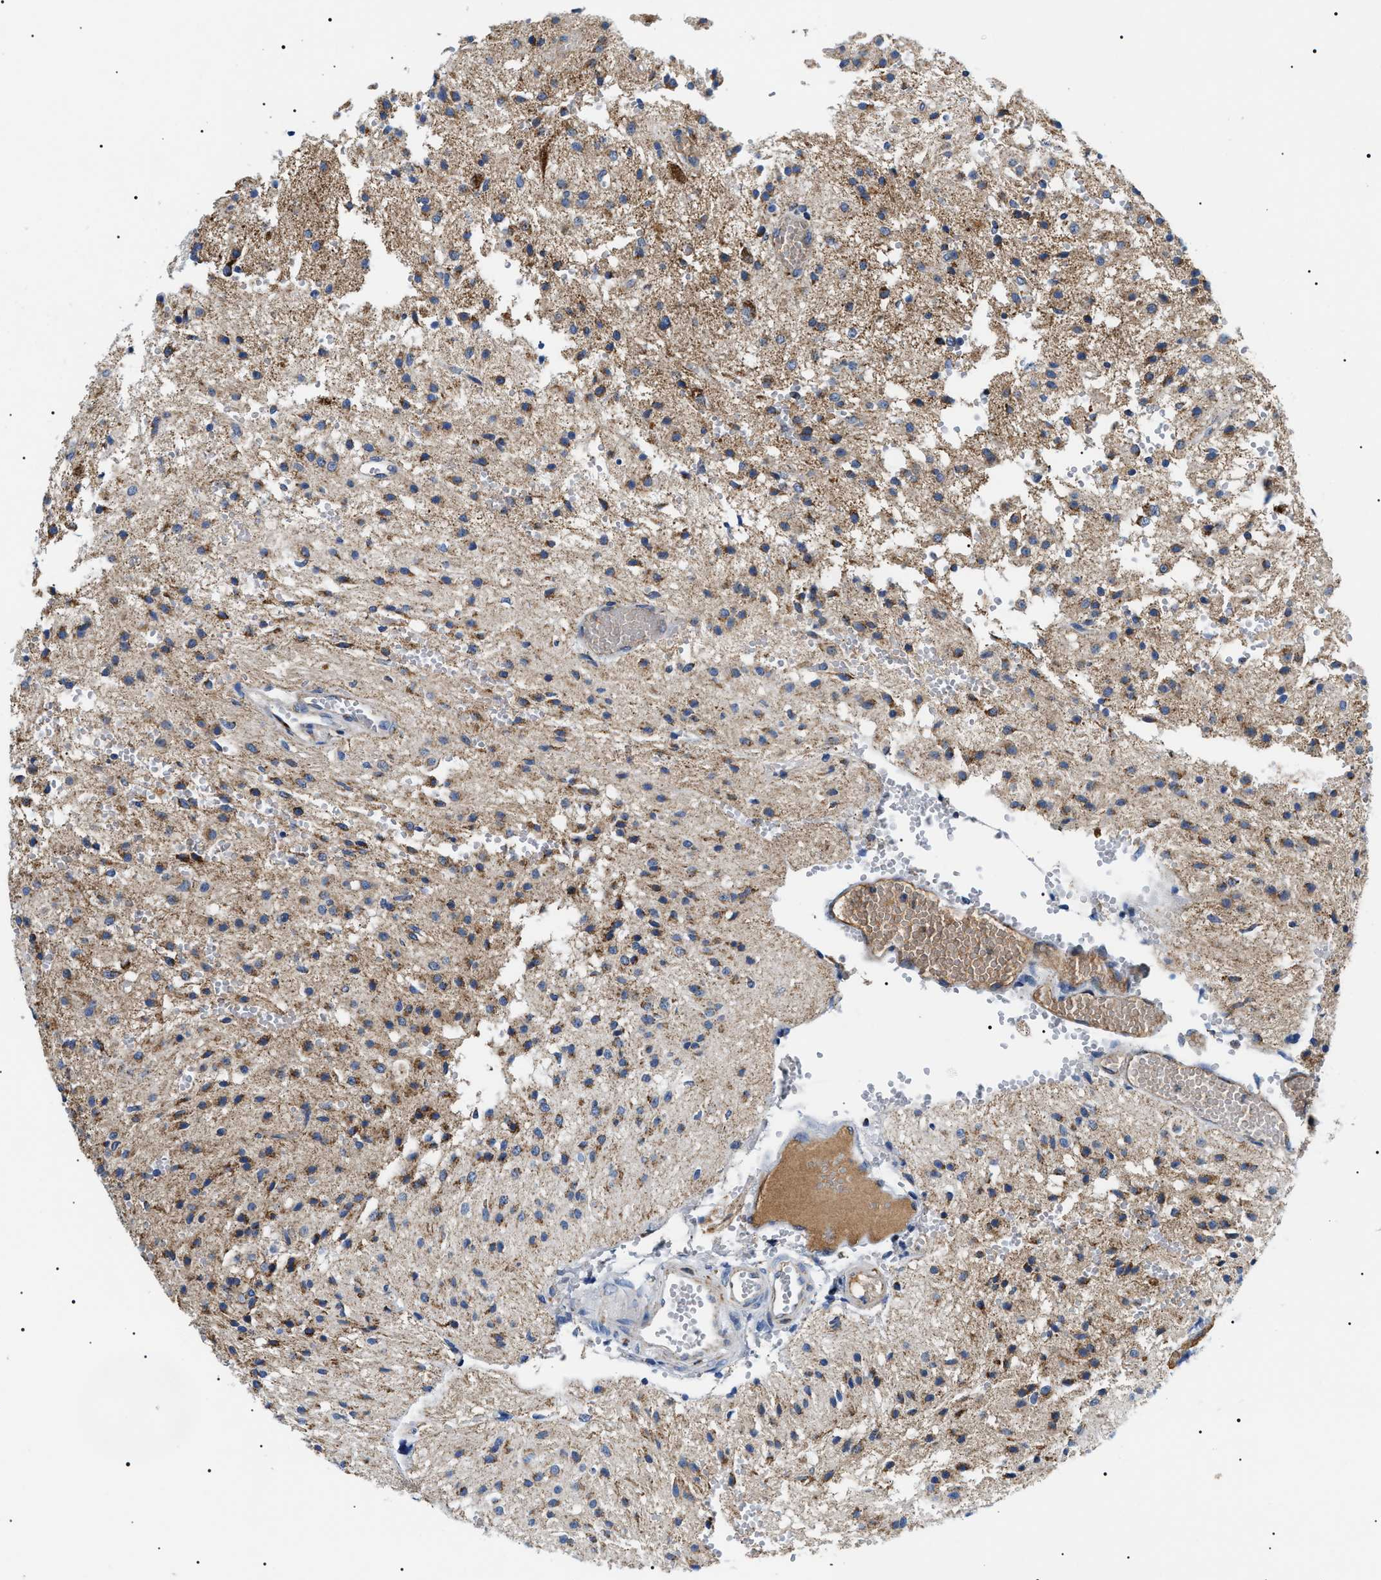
{"staining": {"intensity": "moderate", "quantity": "25%-75%", "location": "cytoplasmic/membranous"}, "tissue": "glioma", "cell_type": "Tumor cells", "image_type": "cancer", "snomed": [{"axis": "morphology", "description": "Glioma, malignant, High grade"}, {"axis": "topography", "description": "Brain"}], "caption": "Immunohistochemistry photomicrograph of neoplastic tissue: glioma stained using immunohistochemistry demonstrates medium levels of moderate protein expression localized specifically in the cytoplasmic/membranous of tumor cells, appearing as a cytoplasmic/membranous brown color.", "gene": "OXSM", "patient": {"sex": "female", "age": 59}}